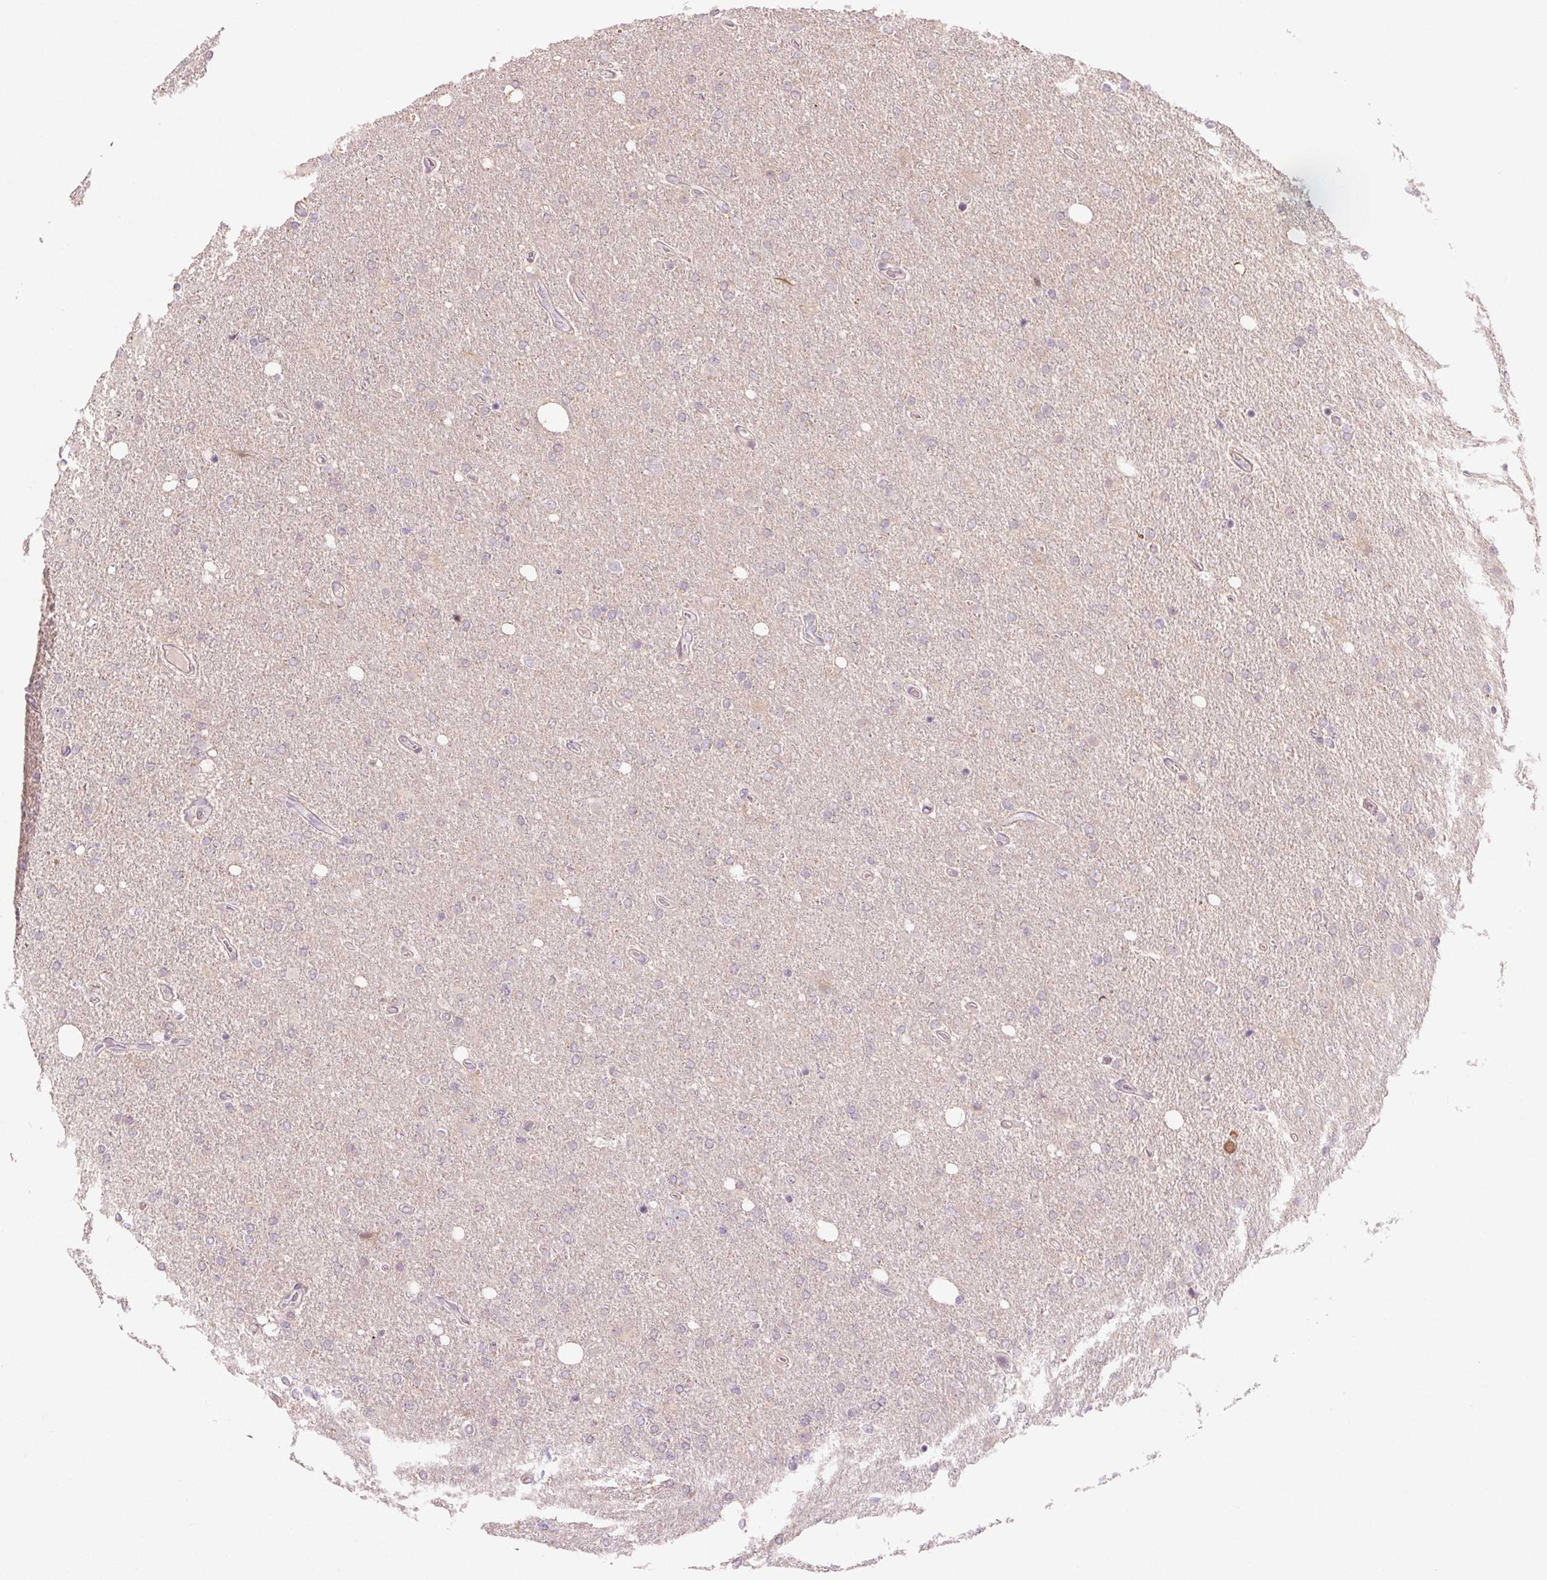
{"staining": {"intensity": "negative", "quantity": "none", "location": "none"}, "tissue": "glioma", "cell_type": "Tumor cells", "image_type": "cancer", "snomed": [{"axis": "morphology", "description": "Glioma, malignant, High grade"}, {"axis": "topography", "description": "Cerebral cortex"}], "caption": "This photomicrograph is of glioma stained with immunohistochemistry to label a protein in brown with the nuclei are counter-stained blue. There is no expression in tumor cells. The staining was performed using DAB (3,3'-diaminobenzidine) to visualize the protein expression in brown, while the nuclei were stained in blue with hematoxylin (Magnification: 20x).", "gene": "HHLA2", "patient": {"sex": "male", "age": 70}}